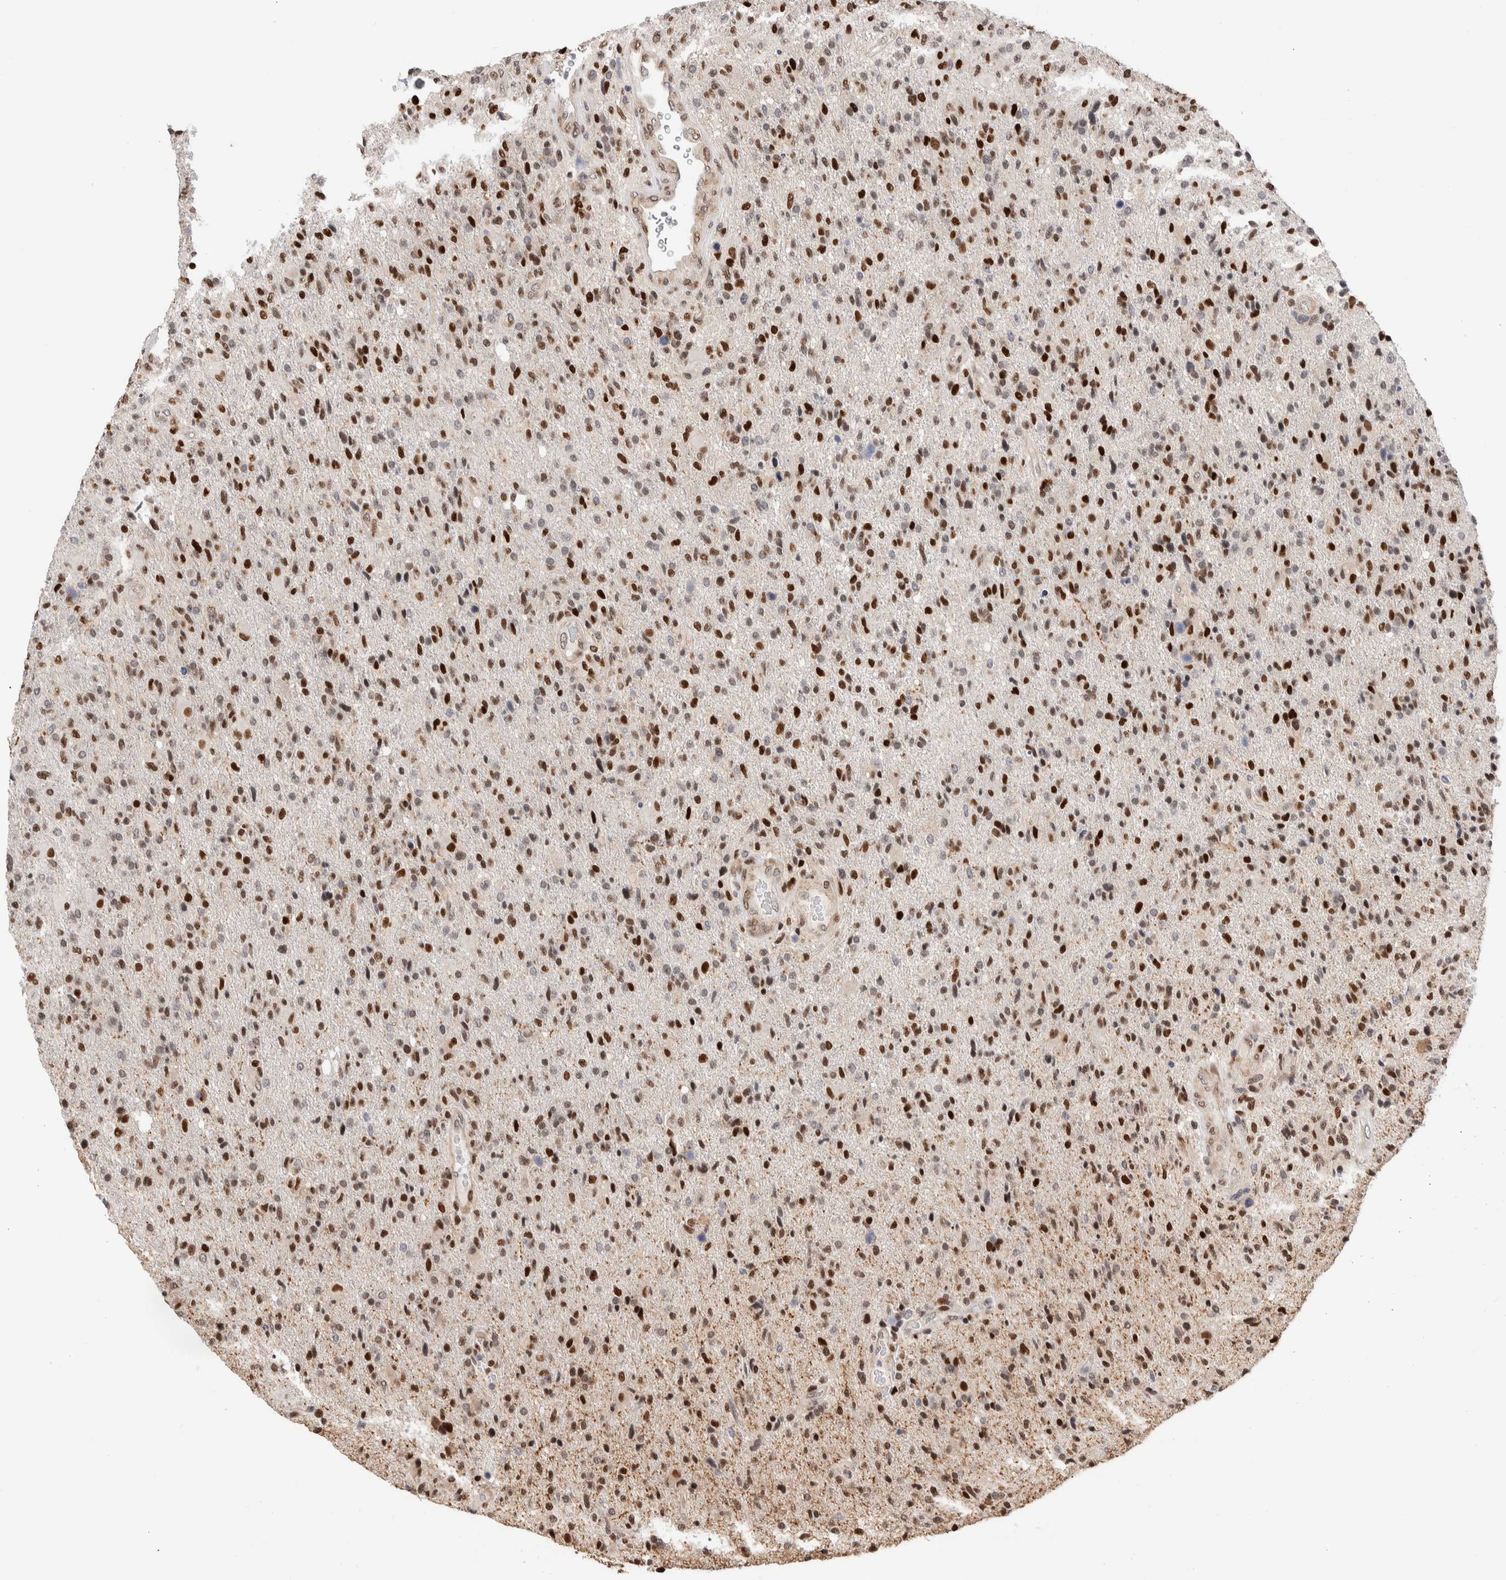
{"staining": {"intensity": "strong", "quantity": "25%-75%", "location": "nuclear"}, "tissue": "glioma", "cell_type": "Tumor cells", "image_type": "cancer", "snomed": [{"axis": "morphology", "description": "Glioma, malignant, High grade"}, {"axis": "topography", "description": "Brain"}], "caption": "This micrograph demonstrates IHC staining of human malignant high-grade glioma, with high strong nuclear staining in approximately 25%-75% of tumor cells.", "gene": "NSMAF", "patient": {"sex": "male", "age": 72}}